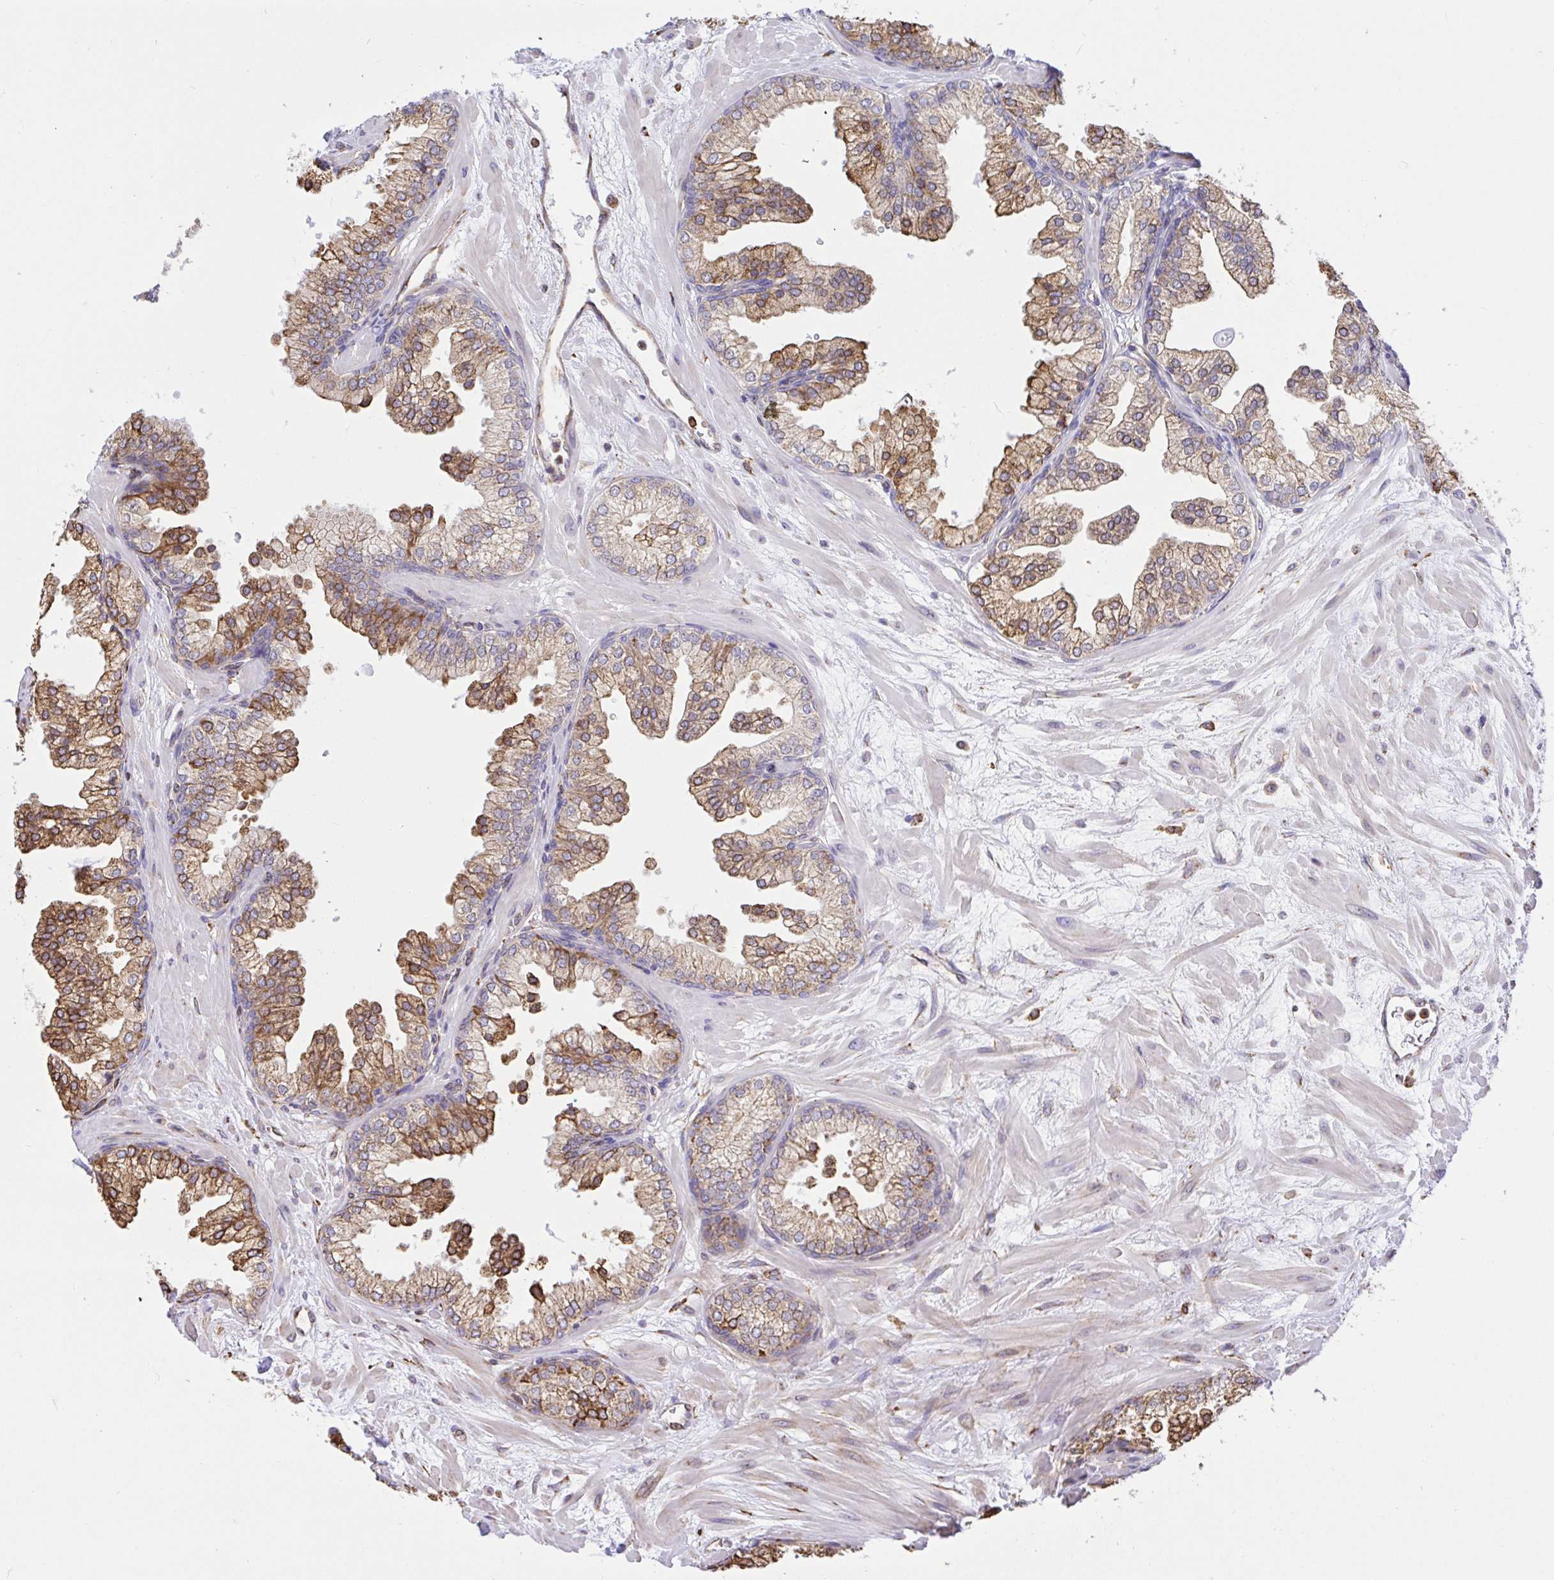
{"staining": {"intensity": "moderate", "quantity": "25%-75%", "location": "cytoplasmic/membranous"}, "tissue": "prostate", "cell_type": "Glandular cells", "image_type": "normal", "snomed": [{"axis": "morphology", "description": "Normal tissue, NOS"}, {"axis": "topography", "description": "Prostate"}, {"axis": "topography", "description": "Peripheral nerve tissue"}], "caption": "Human prostate stained for a protein (brown) shows moderate cytoplasmic/membranous positive staining in approximately 25%-75% of glandular cells.", "gene": "CLGN", "patient": {"sex": "male", "age": 61}}